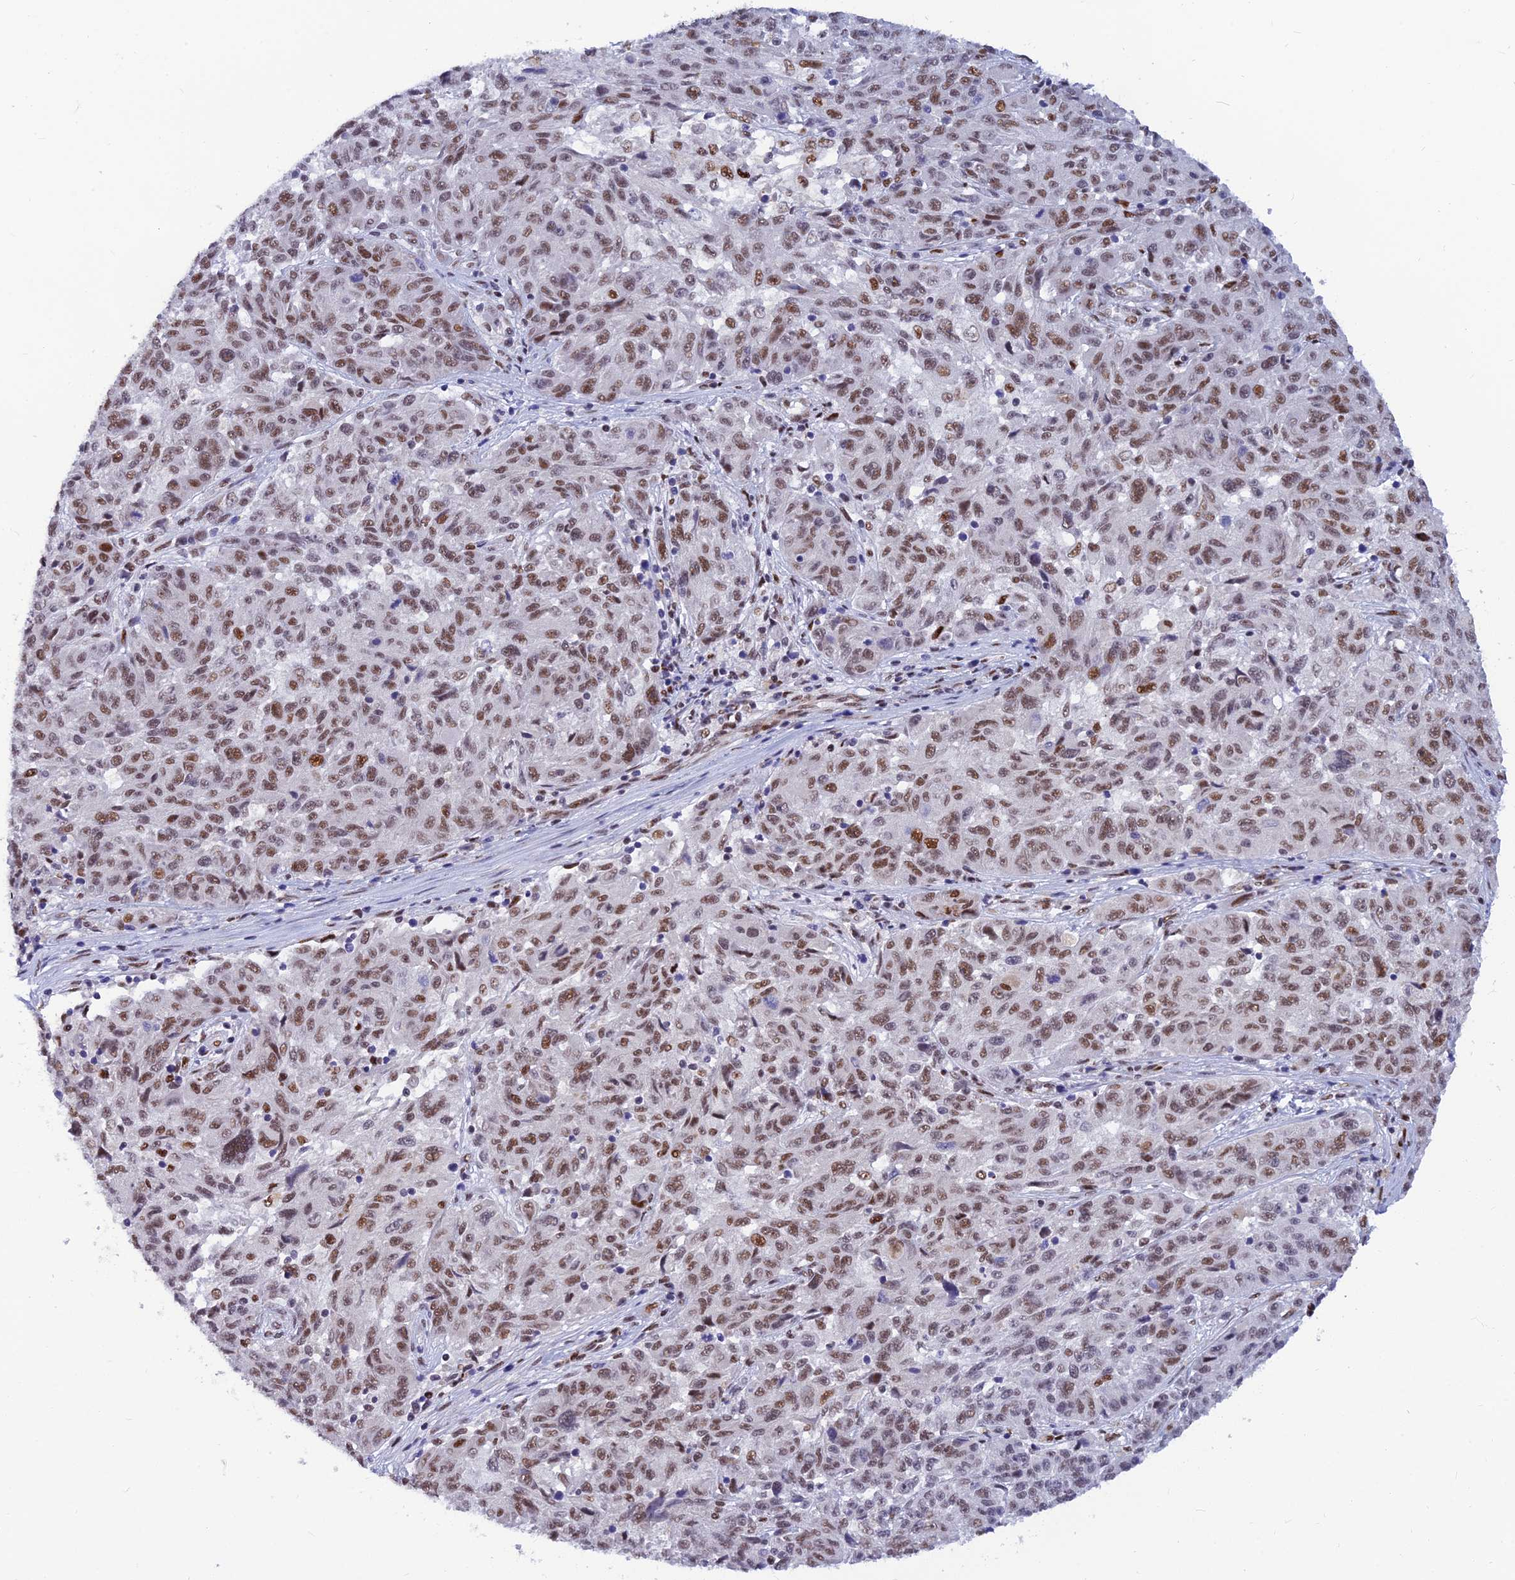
{"staining": {"intensity": "moderate", "quantity": ">75%", "location": "nuclear"}, "tissue": "melanoma", "cell_type": "Tumor cells", "image_type": "cancer", "snomed": [{"axis": "morphology", "description": "Malignant melanoma, NOS"}, {"axis": "topography", "description": "Skin"}], "caption": "Immunohistochemistry of human malignant melanoma shows medium levels of moderate nuclear staining in approximately >75% of tumor cells. (brown staining indicates protein expression, while blue staining denotes nuclei).", "gene": "CLK4", "patient": {"sex": "male", "age": 53}}